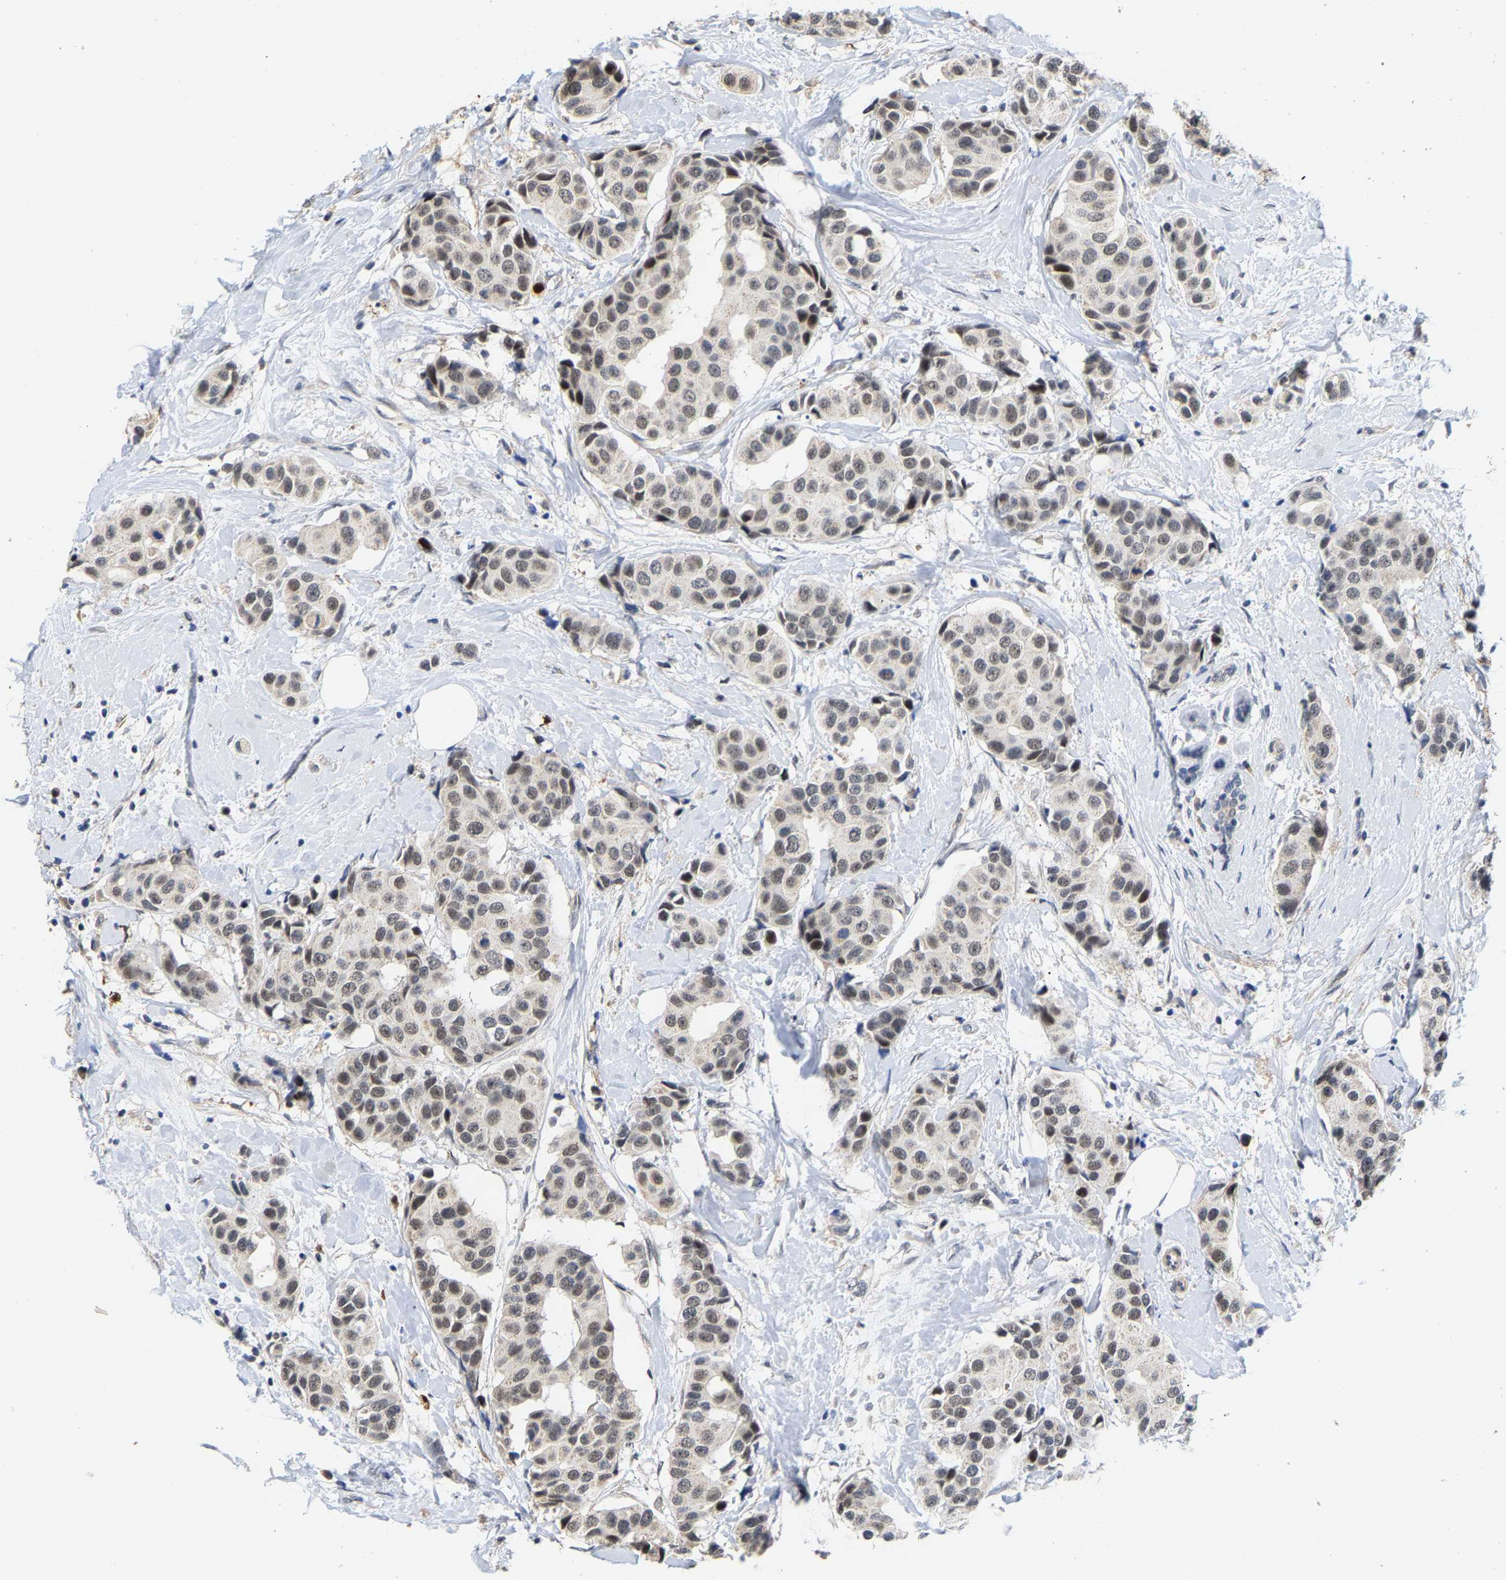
{"staining": {"intensity": "weak", "quantity": ">75%", "location": "nuclear"}, "tissue": "breast cancer", "cell_type": "Tumor cells", "image_type": "cancer", "snomed": [{"axis": "morphology", "description": "Normal tissue, NOS"}, {"axis": "morphology", "description": "Duct carcinoma"}, {"axis": "topography", "description": "Breast"}], "caption": "Protein expression analysis of breast cancer reveals weak nuclear expression in approximately >75% of tumor cells.", "gene": "TDRD7", "patient": {"sex": "female", "age": 39}}